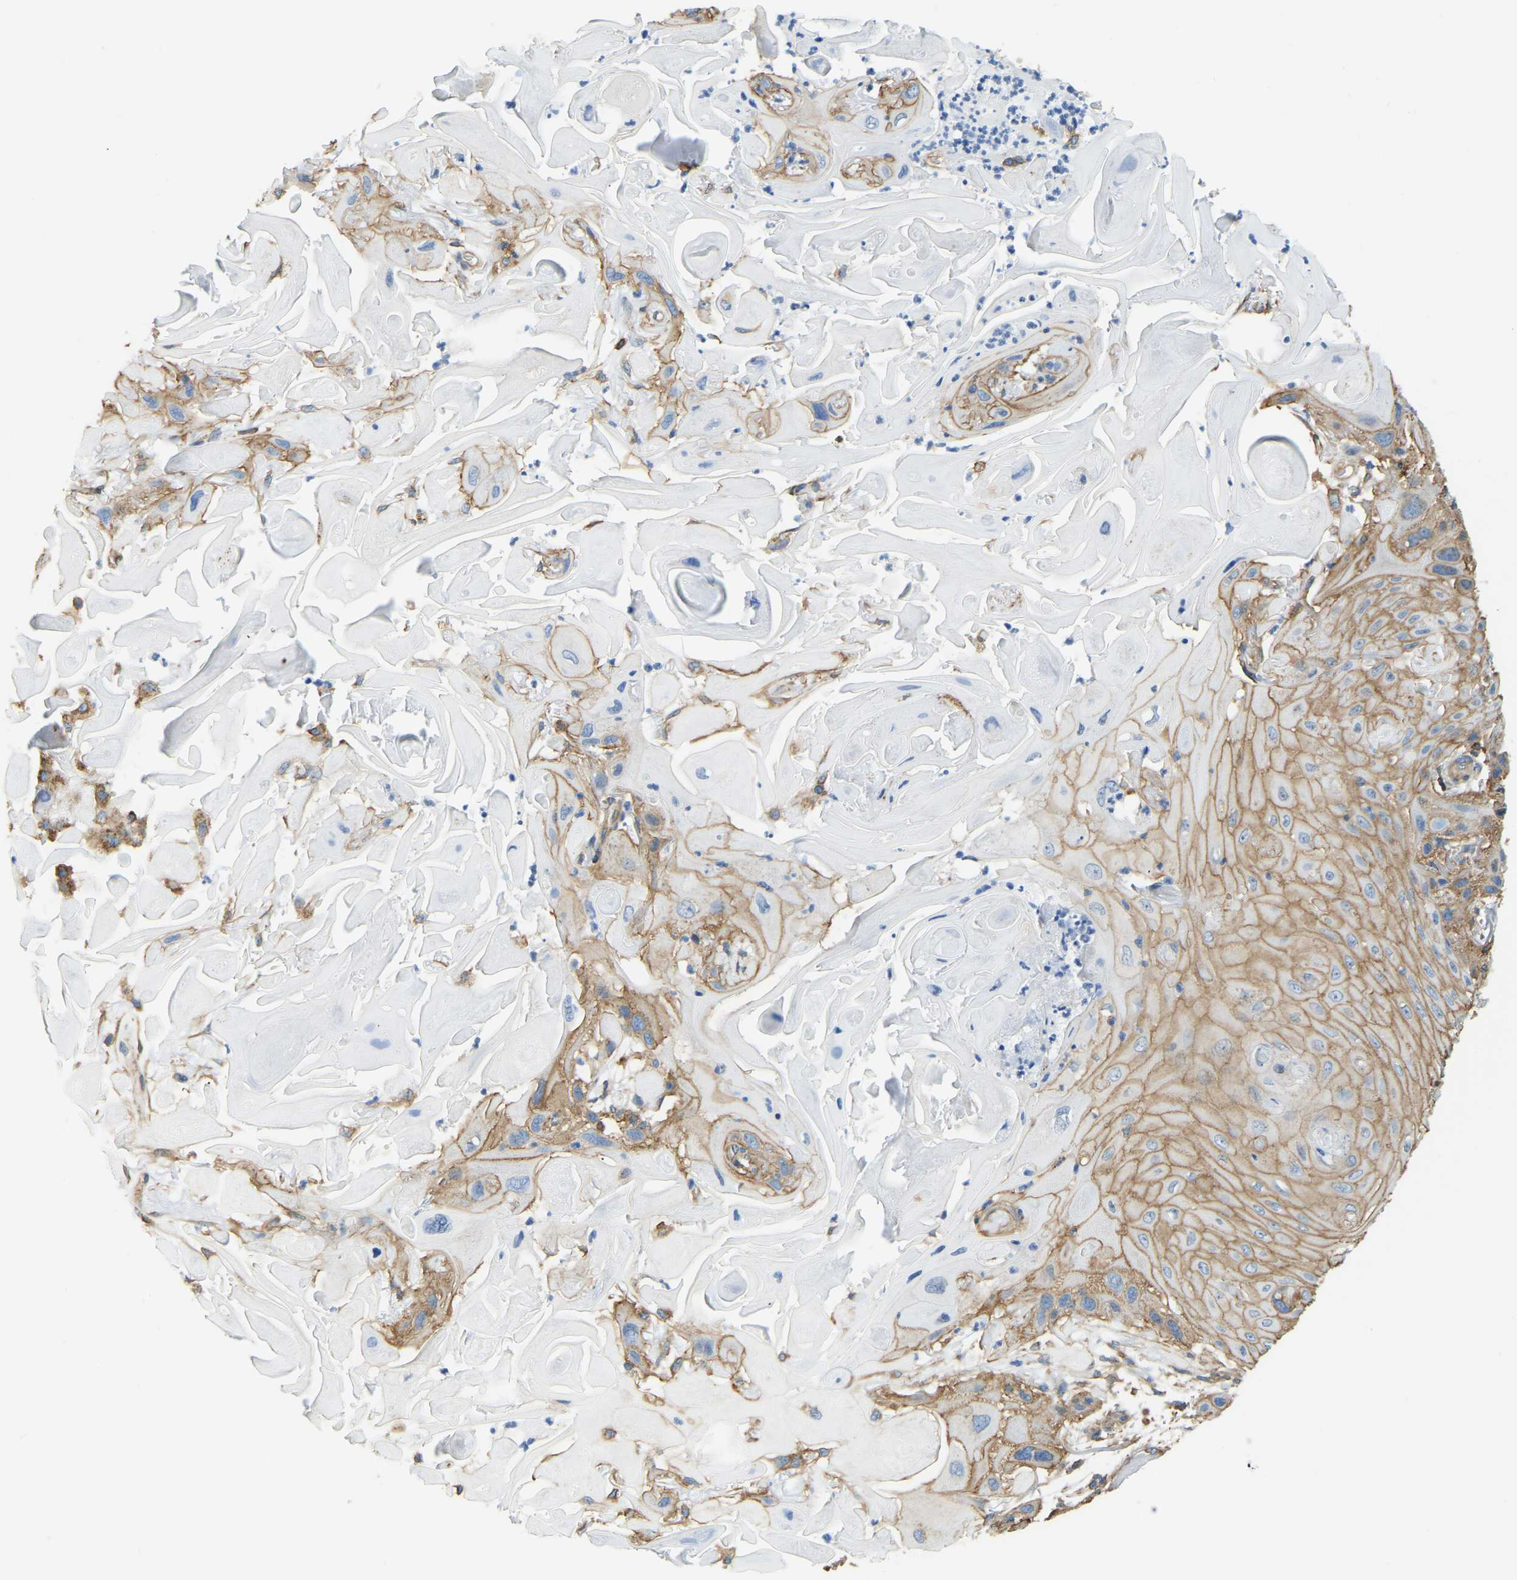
{"staining": {"intensity": "moderate", "quantity": ">75%", "location": "cytoplasmic/membranous"}, "tissue": "skin cancer", "cell_type": "Tumor cells", "image_type": "cancer", "snomed": [{"axis": "morphology", "description": "Squamous cell carcinoma, NOS"}, {"axis": "topography", "description": "Skin"}], "caption": "Immunohistochemistry (IHC) photomicrograph of neoplastic tissue: human skin squamous cell carcinoma stained using immunohistochemistry demonstrates medium levels of moderate protein expression localized specifically in the cytoplasmic/membranous of tumor cells, appearing as a cytoplasmic/membranous brown color.", "gene": "AHNAK", "patient": {"sex": "female", "age": 77}}